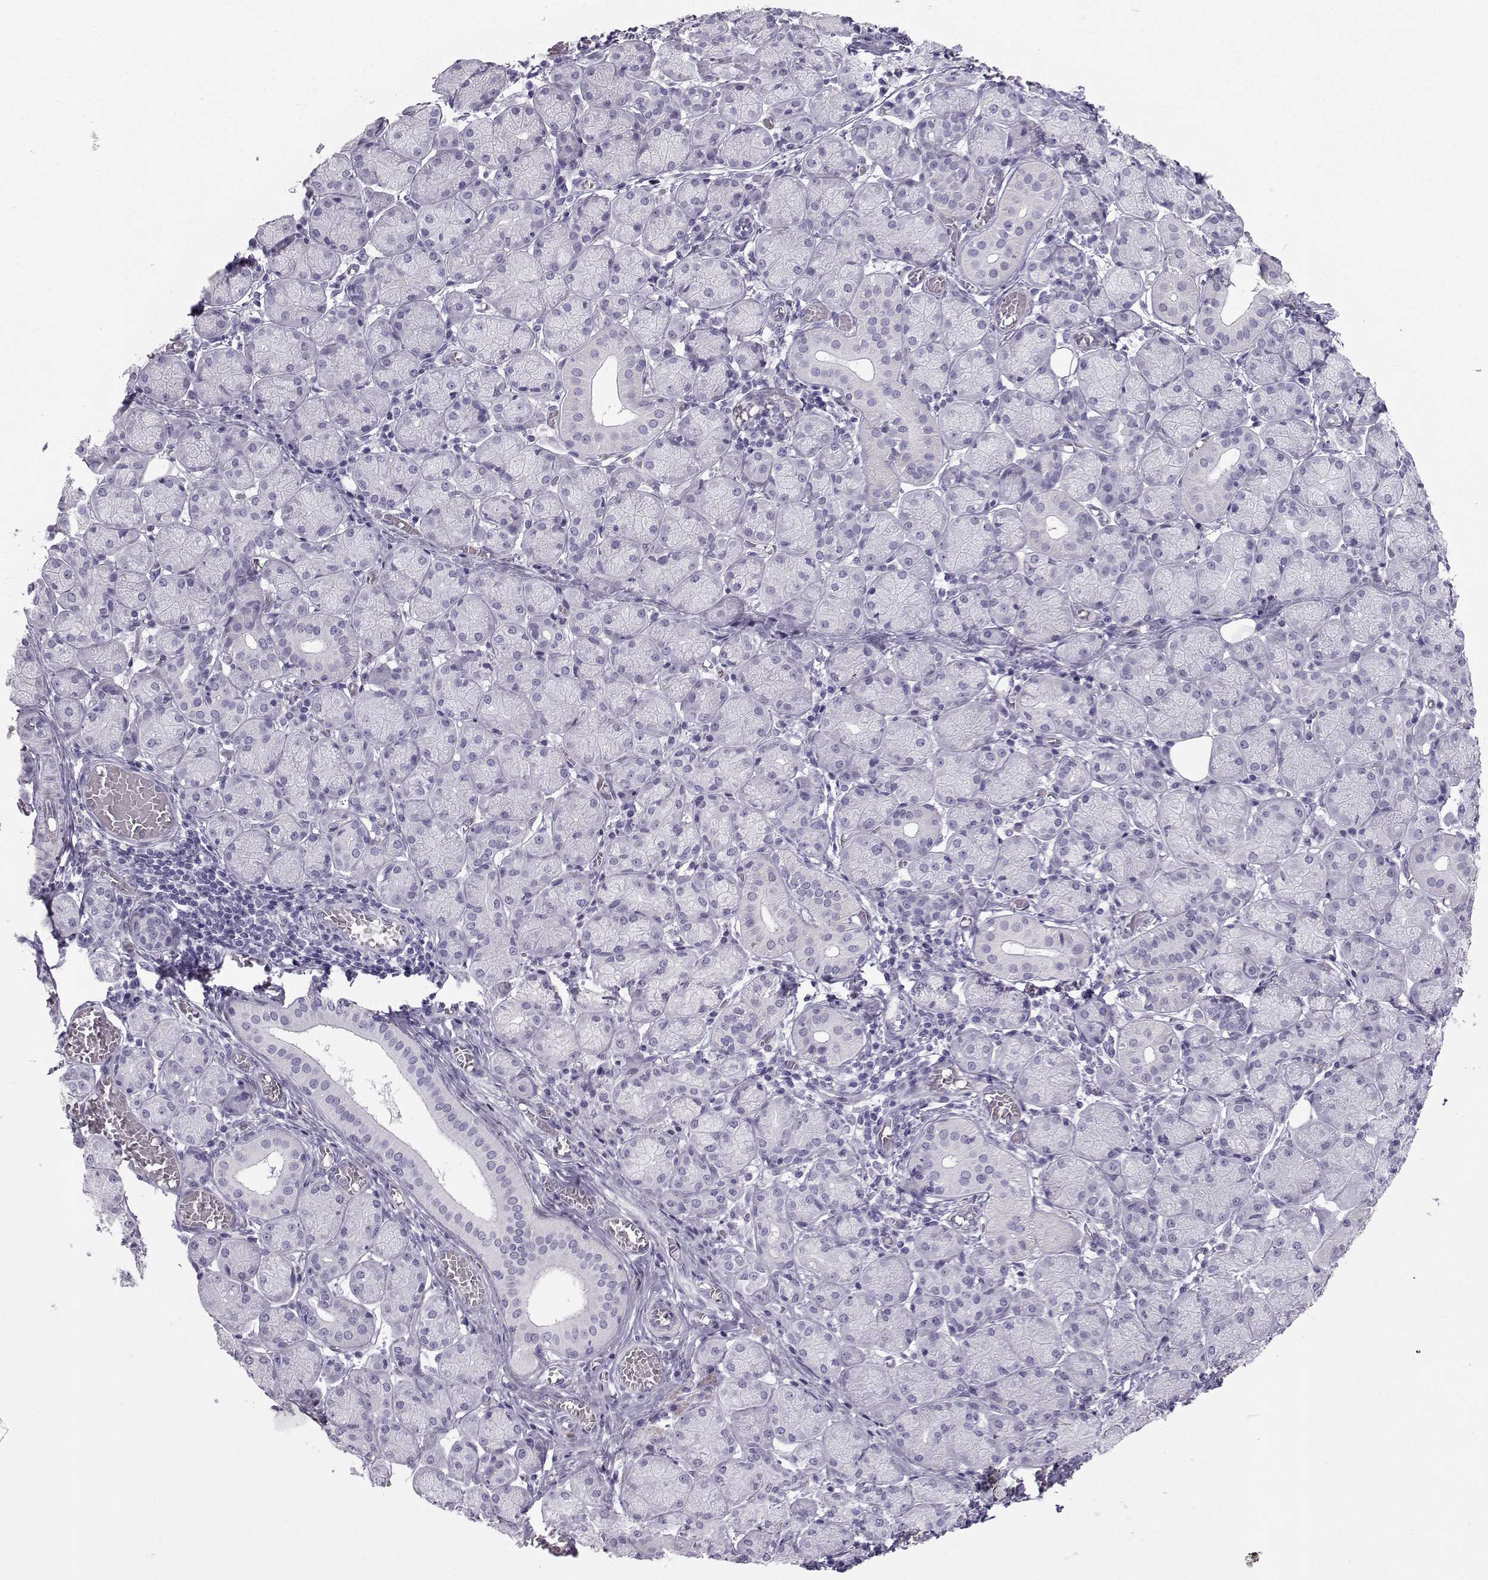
{"staining": {"intensity": "negative", "quantity": "none", "location": "none"}, "tissue": "salivary gland", "cell_type": "Glandular cells", "image_type": "normal", "snomed": [{"axis": "morphology", "description": "Normal tissue, NOS"}, {"axis": "topography", "description": "Salivary gland"}, {"axis": "topography", "description": "Peripheral nerve tissue"}], "caption": "The IHC image has no significant expression in glandular cells of salivary gland. (DAB (3,3'-diaminobenzidine) IHC with hematoxylin counter stain).", "gene": "IQCD", "patient": {"sex": "female", "age": 24}}